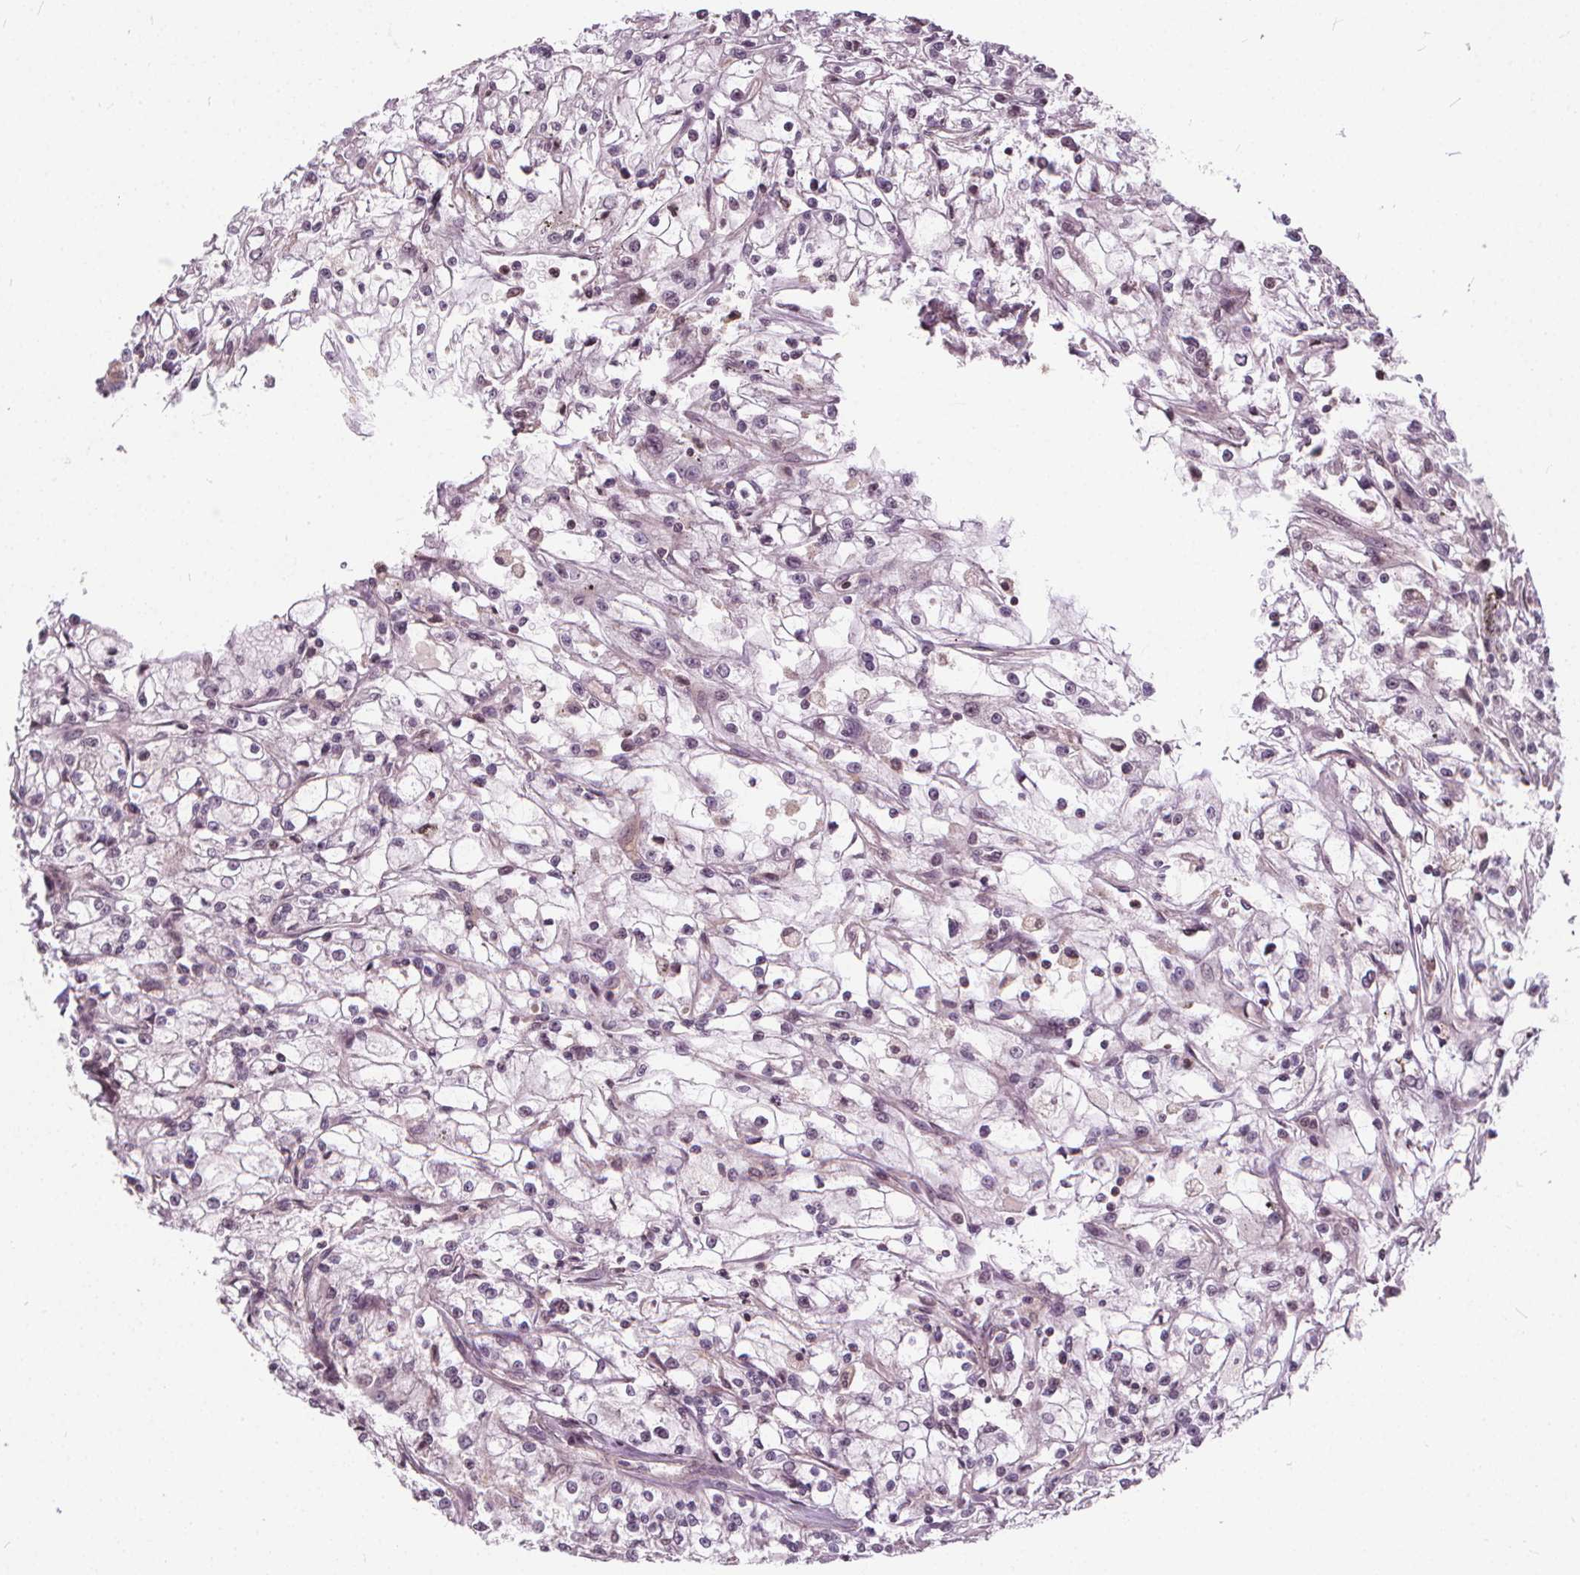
{"staining": {"intensity": "negative", "quantity": "none", "location": "none"}, "tissue": "renal cancer", "cell_type": "Tumor cells", "image_type": "cancer", "snomed": [{"axis": "morphology", "description": "Adenocarcinoma, NOS"}, {"axis": "topography", "description": "Kidney"}], "caption": "Immunohistochemistry (IHC) histopathology image of renal cancer stained for a protein (brown), which shows no staining in tumor cells. (Stains: DAB (3,3'-diaminobenzidine) IHC with hematoxylin counter stain, Microscopy: brightfield microscopy at high magnification).", "gene": "INPP5E", "patient": {"sex": "female", "age": 59}}